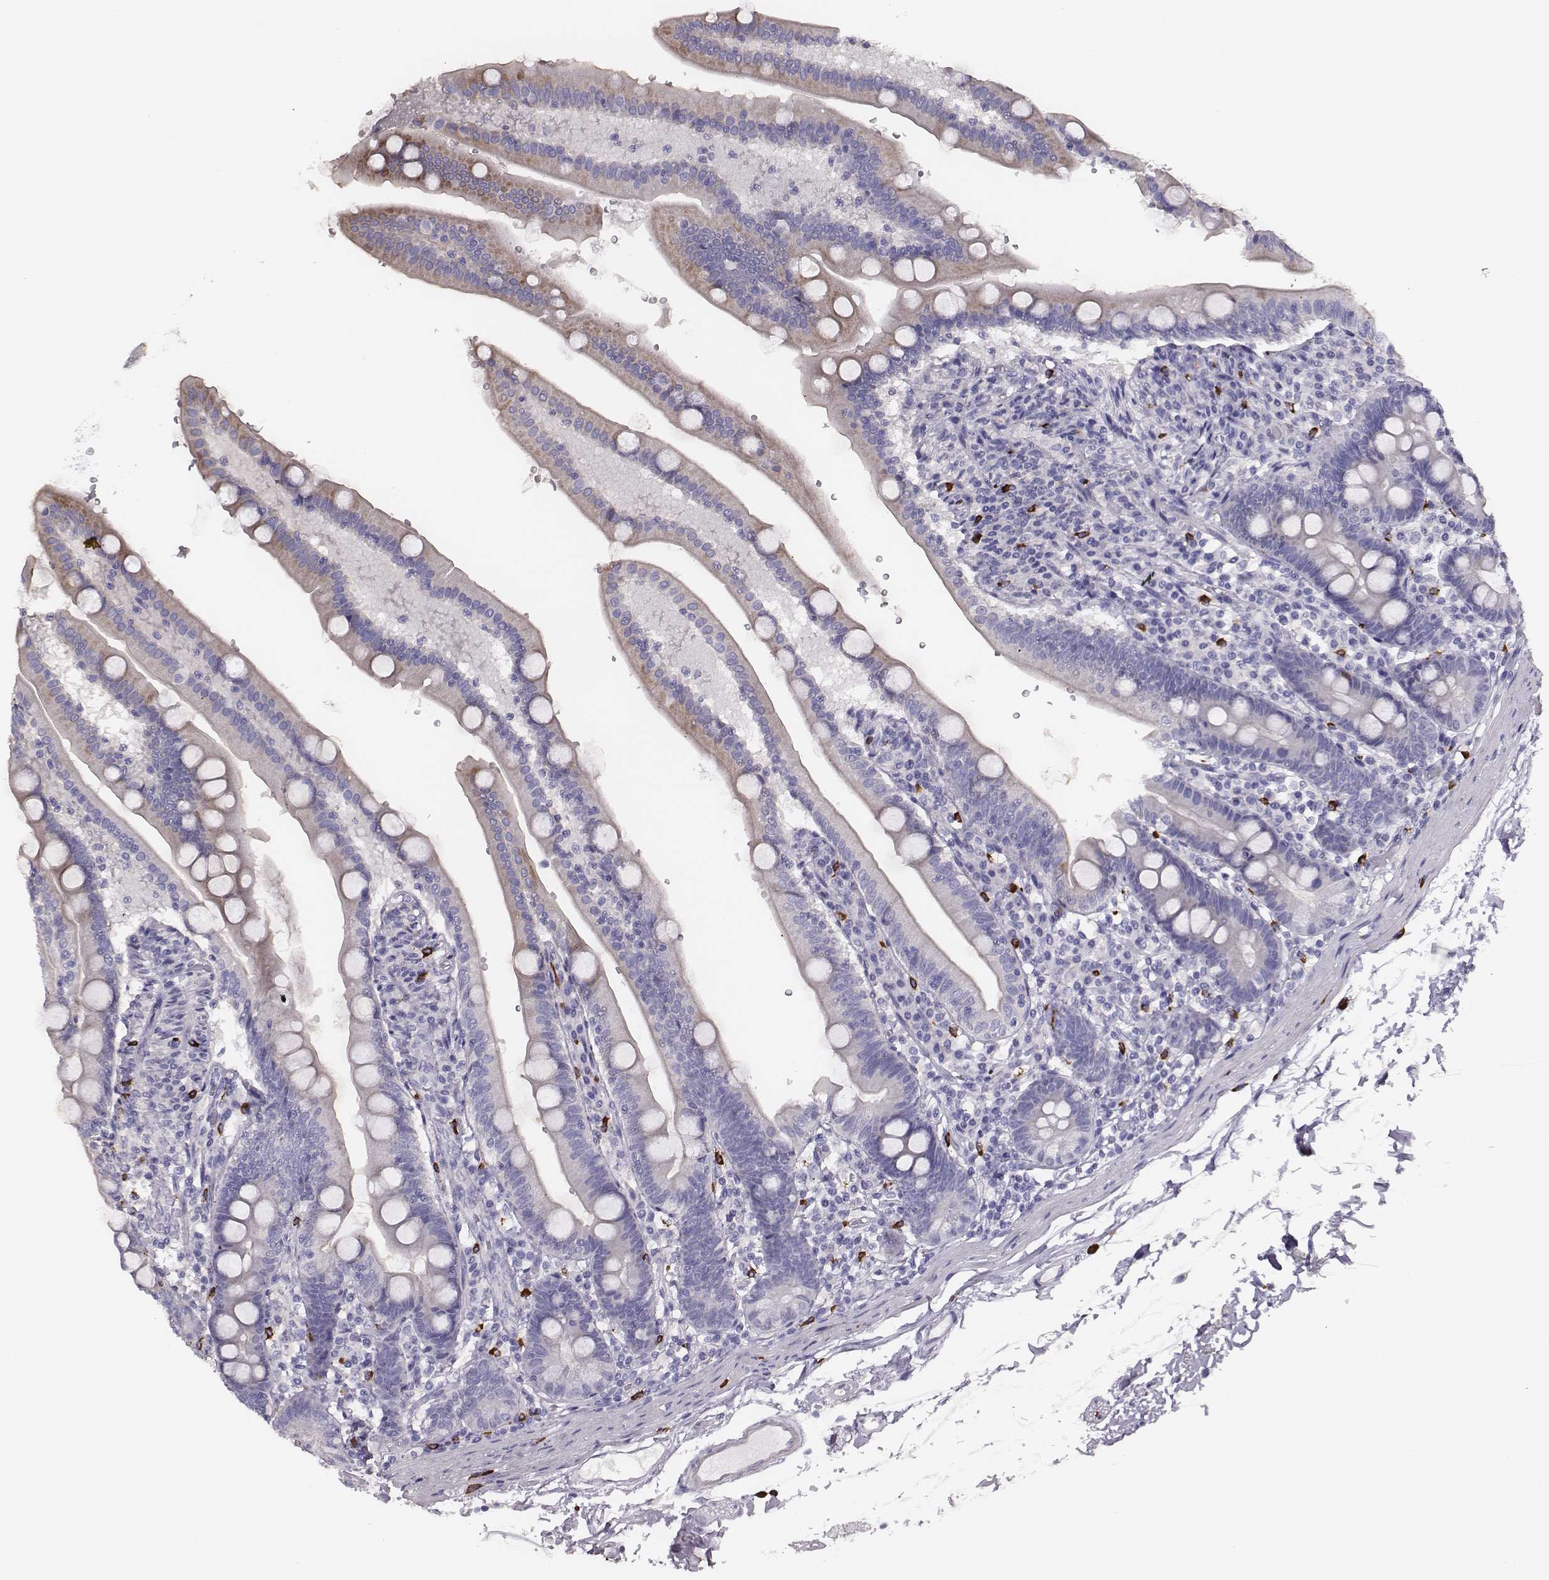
{"staining": {"intensity": "moderate", "quantity": "<25%", "location": "cytoplasmic/membranous"}, "tissue": "duodenum", "cell_type": "Glandular cells", "image_type": "normal", "snomed": [{"axis": "morphology", "description": "Normal tissue, NOS"}, {"axis": "topography", "description": "Duodenum"}], "caption": "Protein expression analysis of normal duodenum shows moderate cytoplasmic/membranous expression in about <25% of glandular cells.", "gene": "P2RY10", "patient": {"sex": "female", "age": 67}}